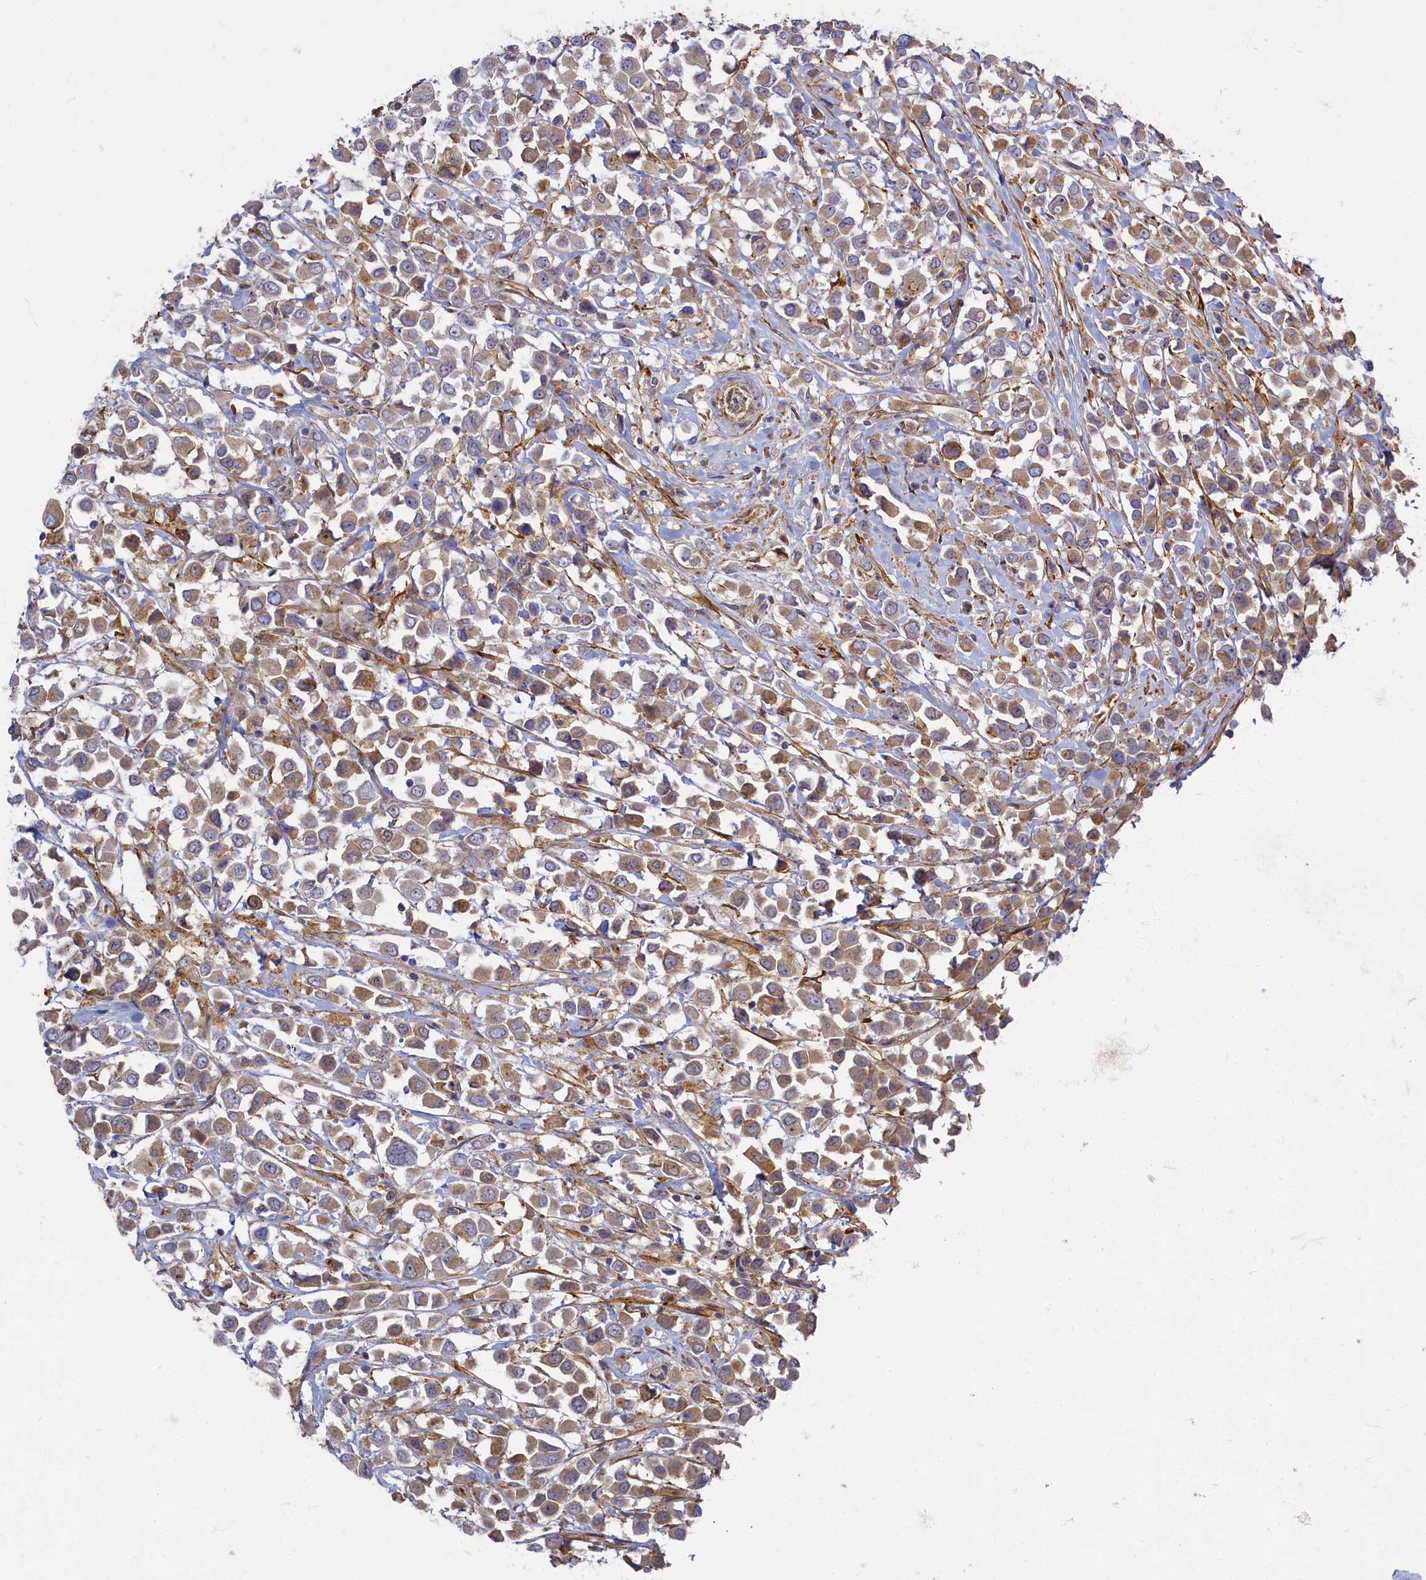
{"staining": {"intensity": "moderate", "quantity": ">75%", "location": "cytoplasmic/membranous"}, "tissue": "breast cancer", "cell_type": "Tumor cells", "image_type": "cancer", "snomed": [{"axis": "morphology", "description": "Duct carcinoma"}, {"axis": "topography", "description": "Breast"}], "caption": "This micrograph reveals IHC staining of breast cancer, with medium moderate cytoplasmic/membranous staining in approximately >75% of tumor cells.", "gene": "PSMG2", "patient": {"sex": "female", "age": 61}}